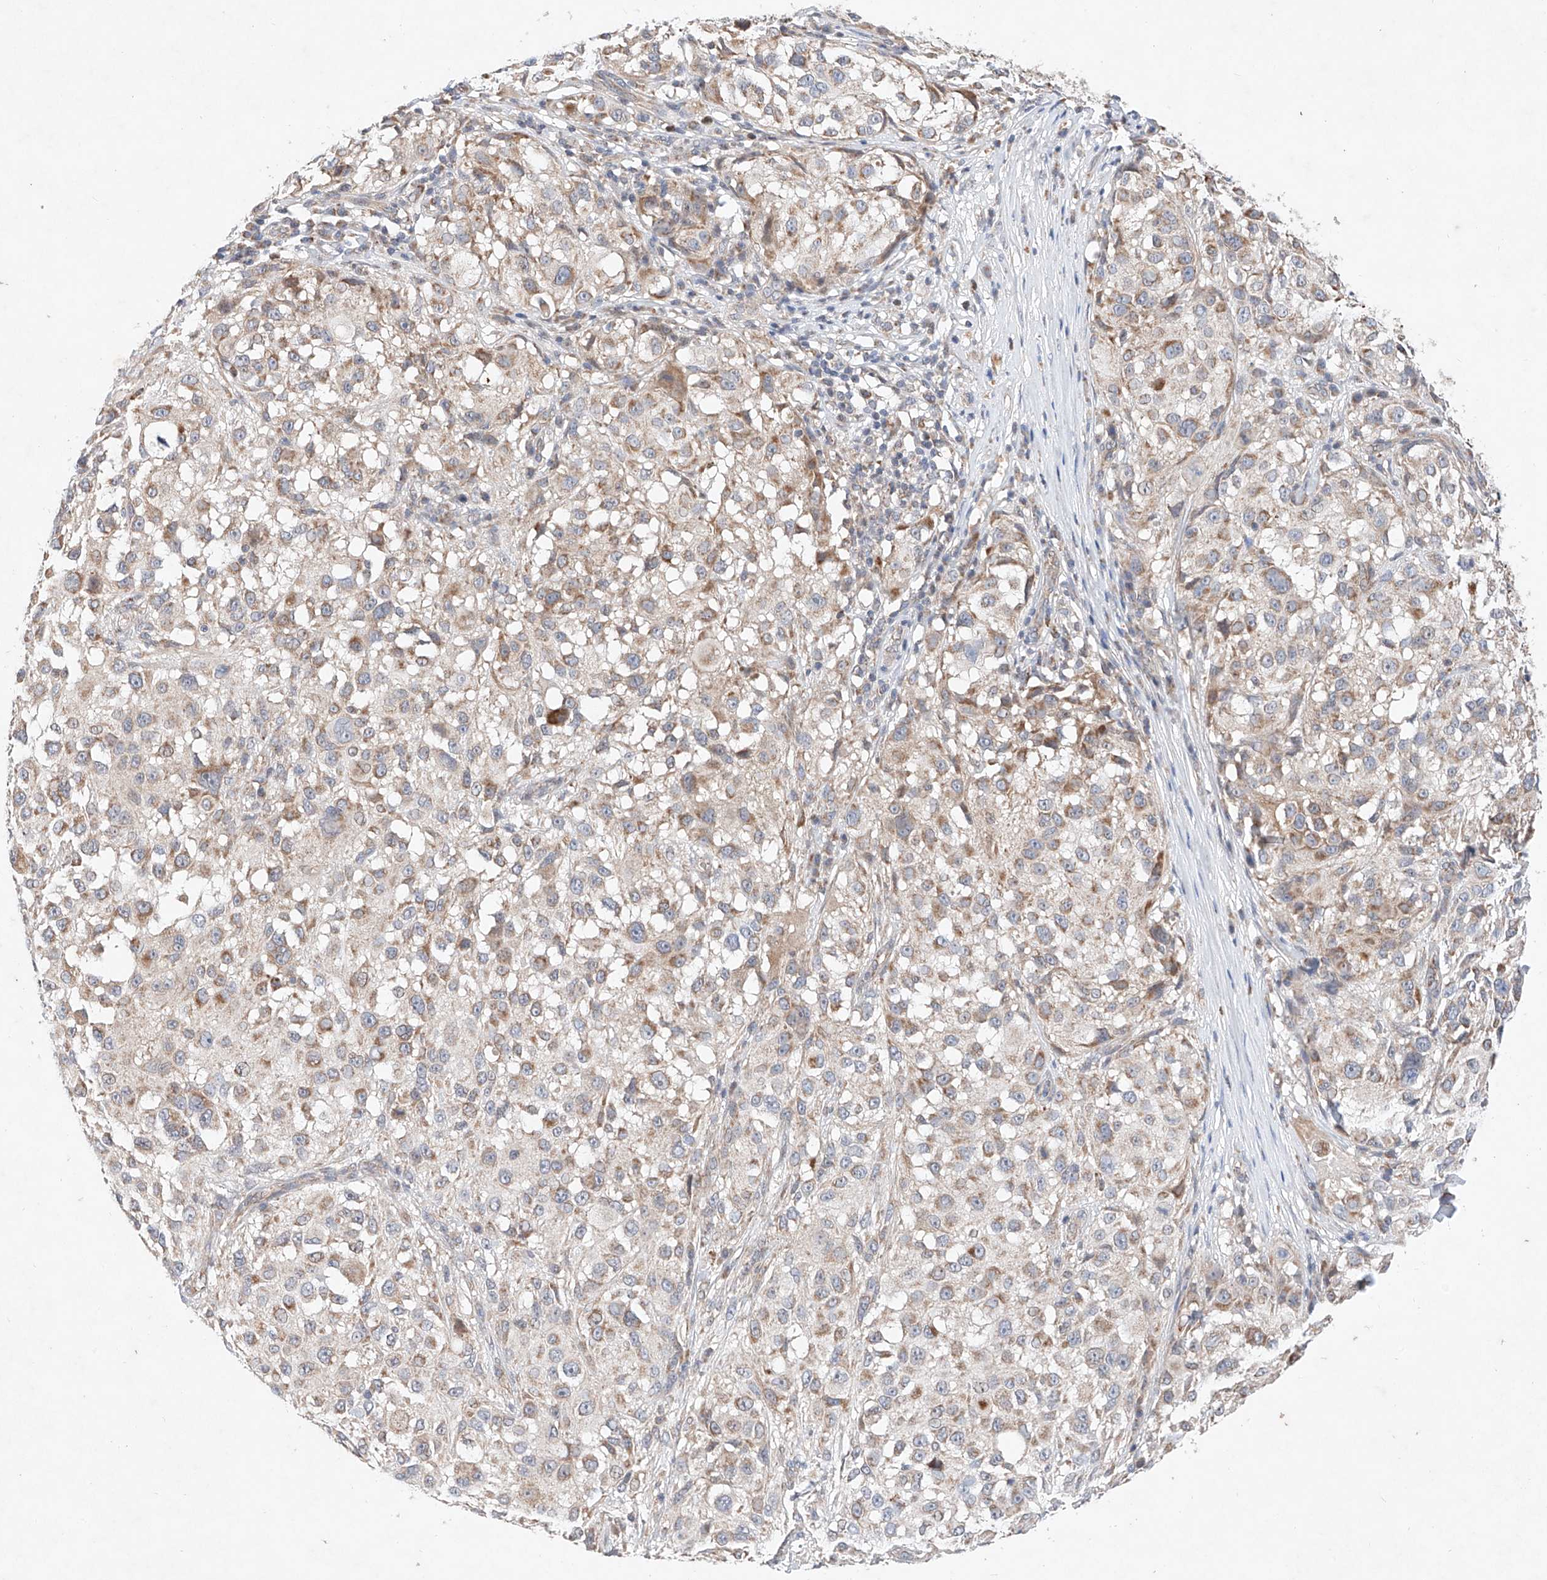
{"staining": {"intensity": "weak", "quantity": ">75%", "location": "cytoplasmic/membranous"}, "tissue": "melanoma", "cell_type": "Tumor cells", "image_type": "cancer", "snomed": [{"axis": "morphology", "description": "Necrosis, NOS"}, {"axis": "morphology", "description": "Malignant melanoma, NOS"}, {"axis": "topography", "description": "Skin"}], "caption": "Protein staining by immunohistochemistry (IHC) demonstrates weak cytoplasmic/membranous staining in about >75% of tumor cells in melanoma.", "gene": "FASTK", "patient": {"sex": "female", "age": 87}}